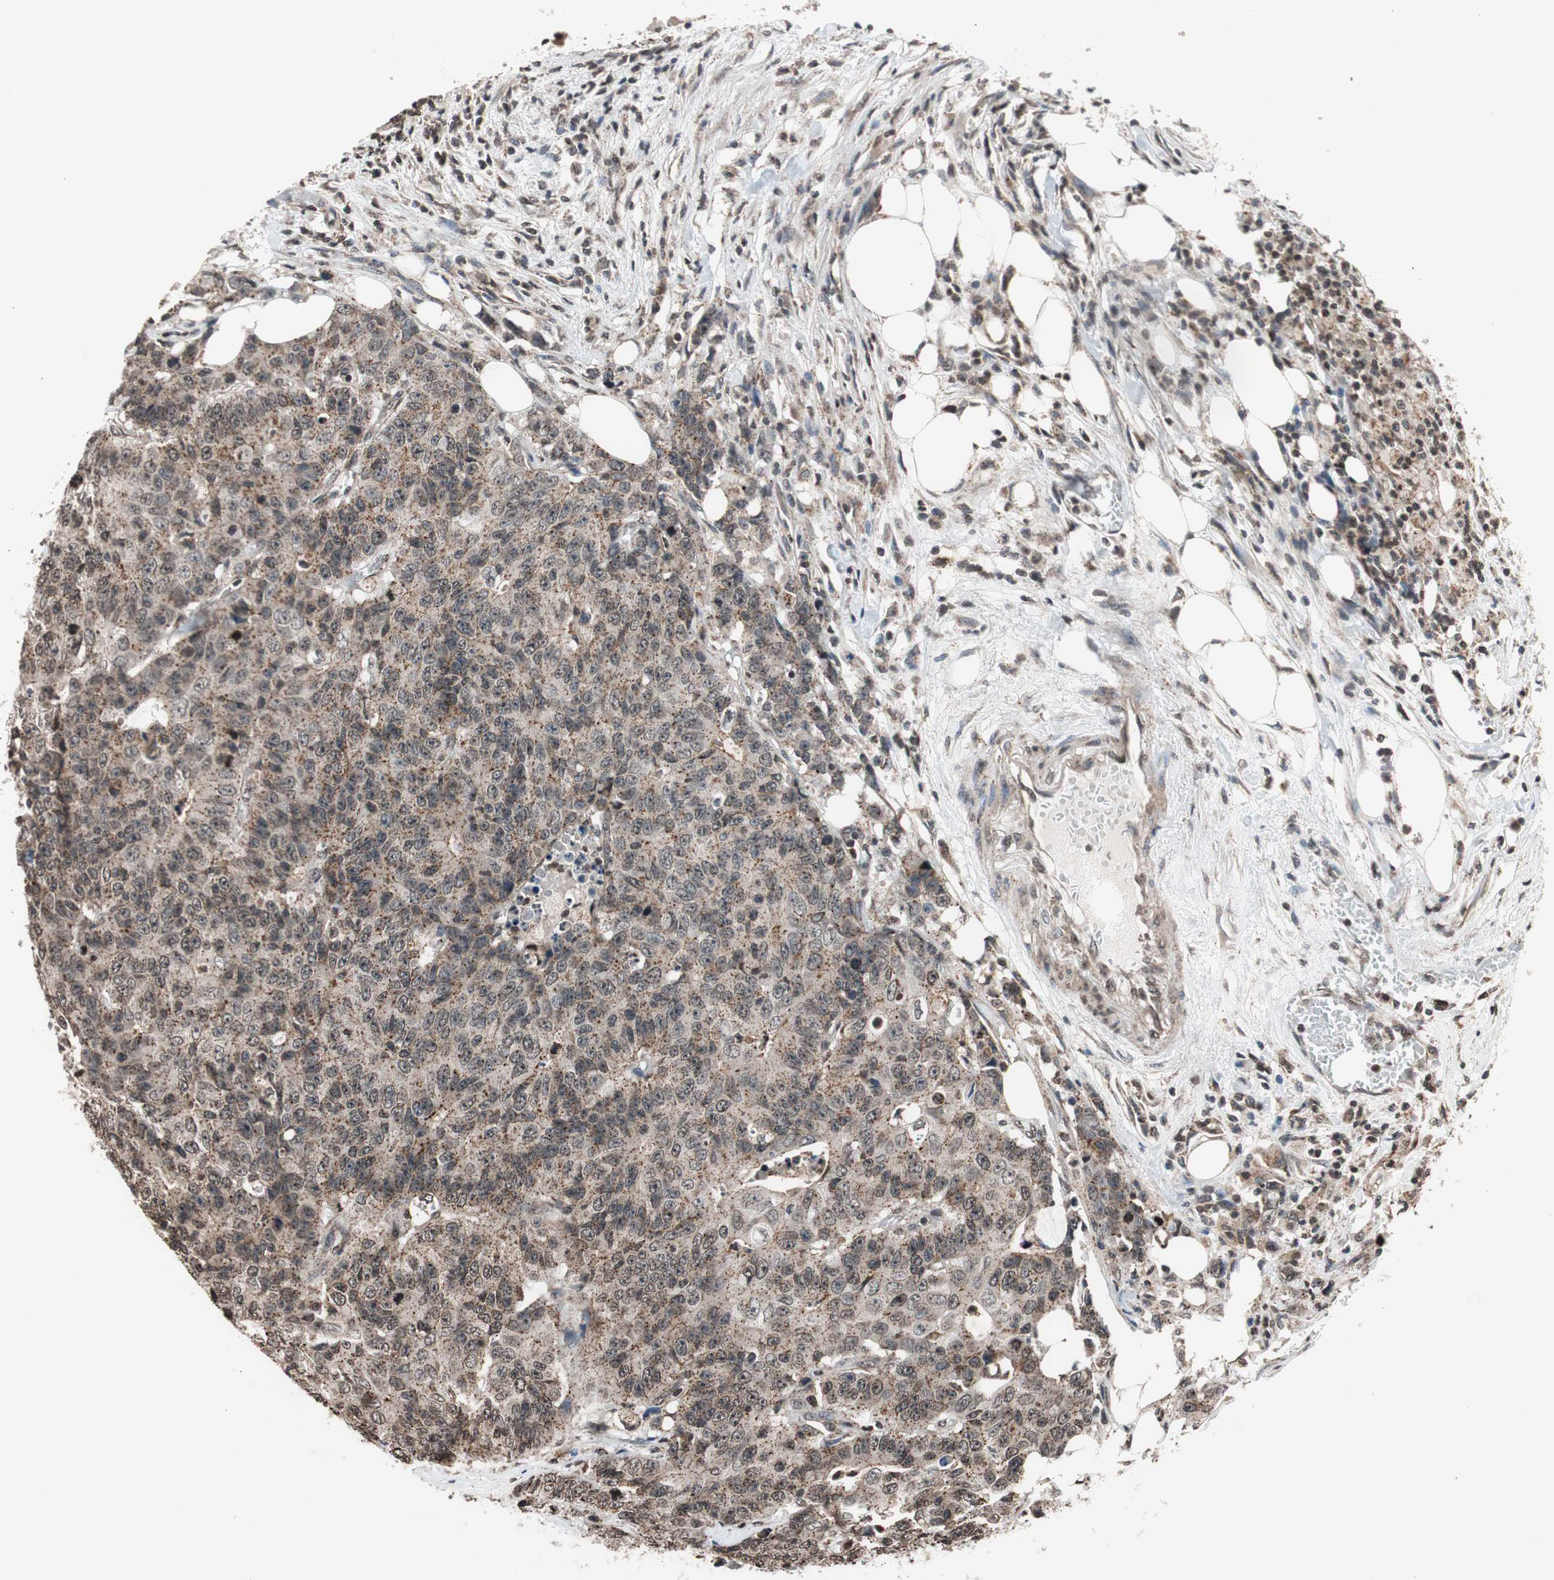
{"staining": {"intensity": "weak", "quantity": "25%-75%", "location": "nuclear"}, "tissue": "colorectal cancer", "cell_type": "Tumor cells", "image_type": "cancer", "snomed": [{"axis": "morphology", "description": "Adenocarcinoma, NOS"}, {"axis": "topography", "description": "Colon"}], "caption": "Colorectal adenocarcinoma tissue reveals weak nuclear staining in about 25%-75% of tumor cells", "gene": "RFC1", "patient": {"sex": "female", "age": 86}}